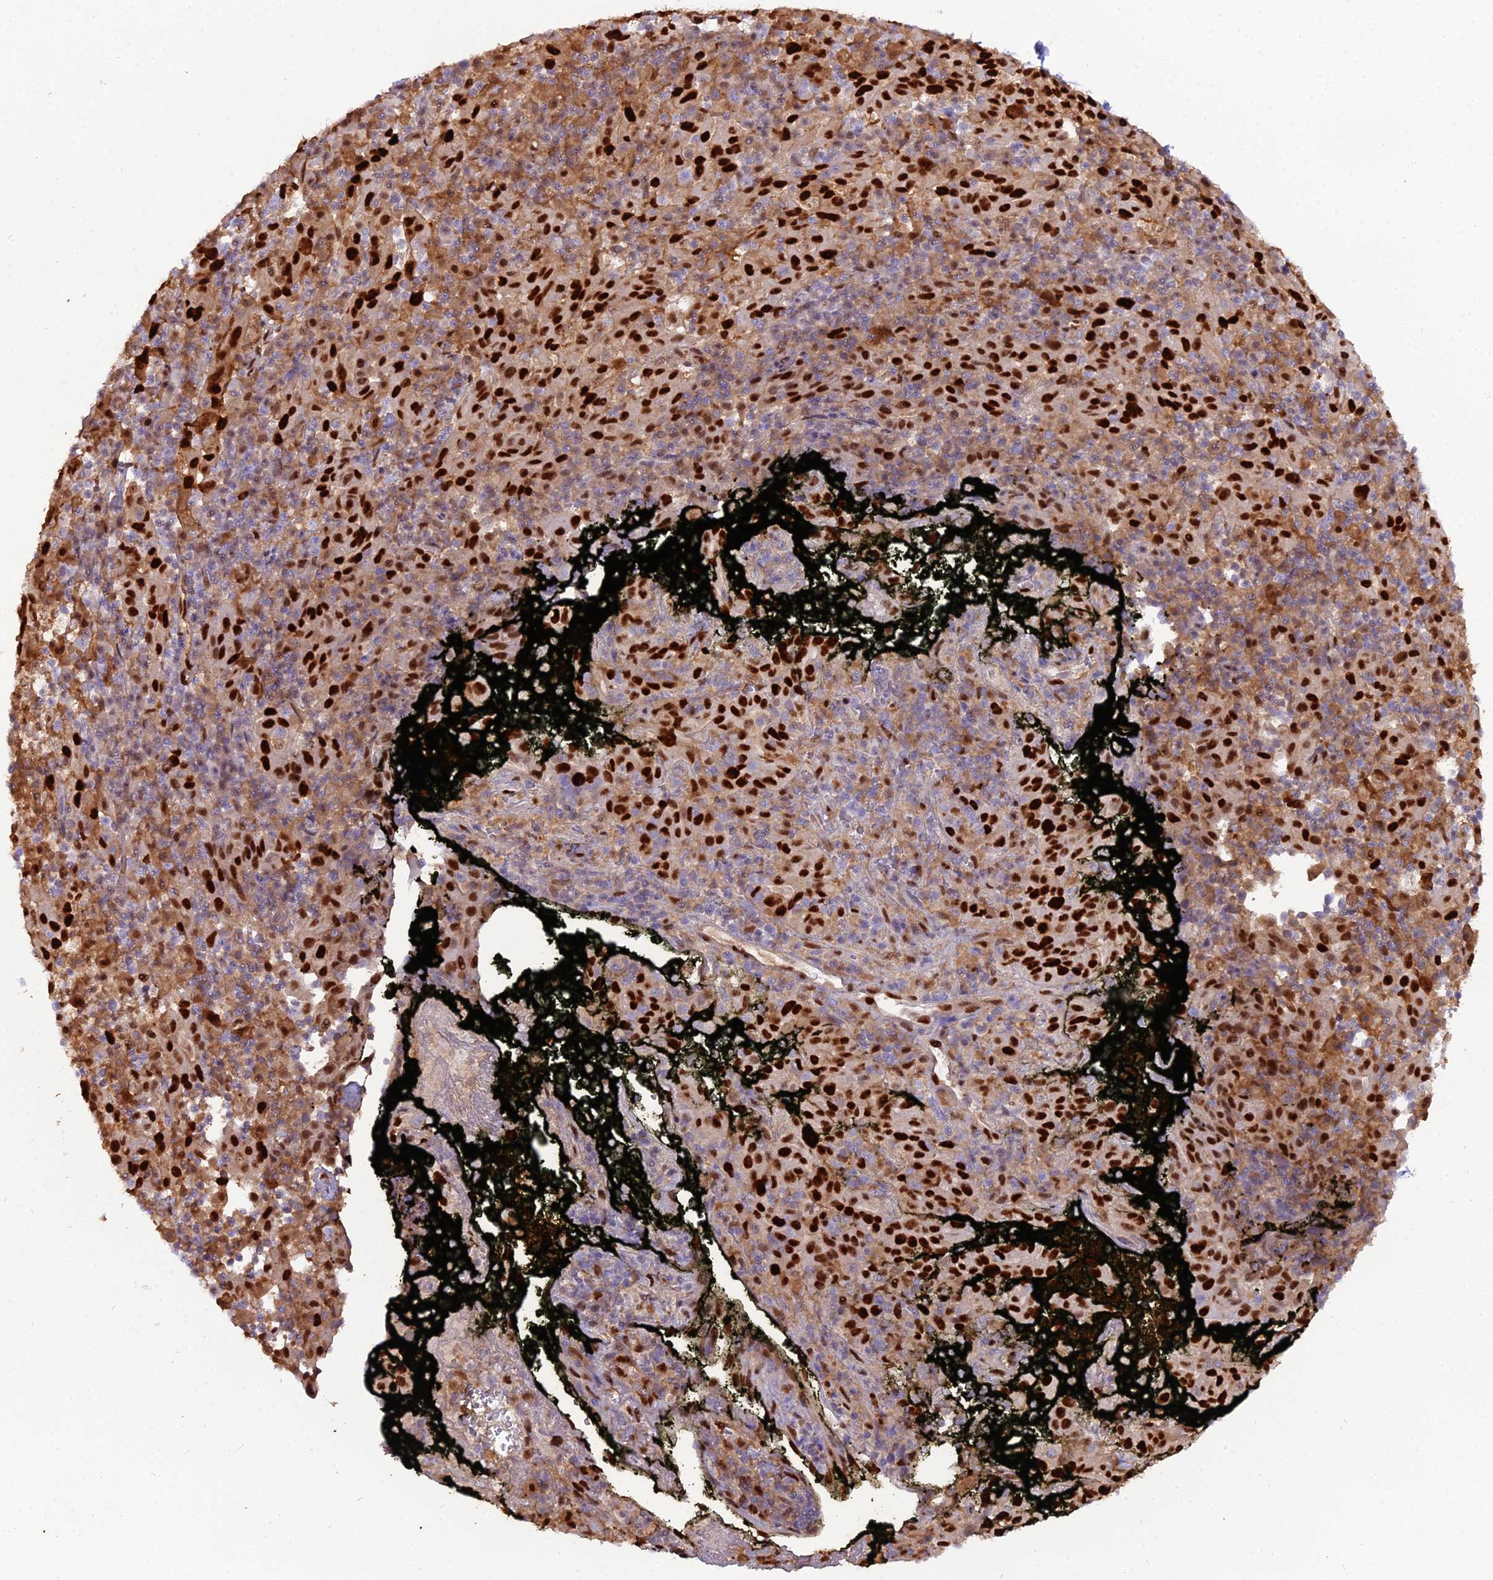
{"staining": {"intensity": "strong", "quantity": ">75%", "location": "nuclear"}, "tissue": "pancreatic cancer", "cell_type": "Tumor cells", "image_type": "cancer", "snomed": [{"axis": "morphology", "description": "Adenocarcinoma, NOS"}, {"axis": "topography", "description": "Pancreas"}], "caption": "DAB (3,3'-diaminobenzidine) immunohistochemical staining of human pancreatic adenocarcinoma demonstrates strong nuclear protein expression in approximately >75% of tumor cells.", "gene": "NPEPL1", "patient": {"sex": "male", "age": 63}}